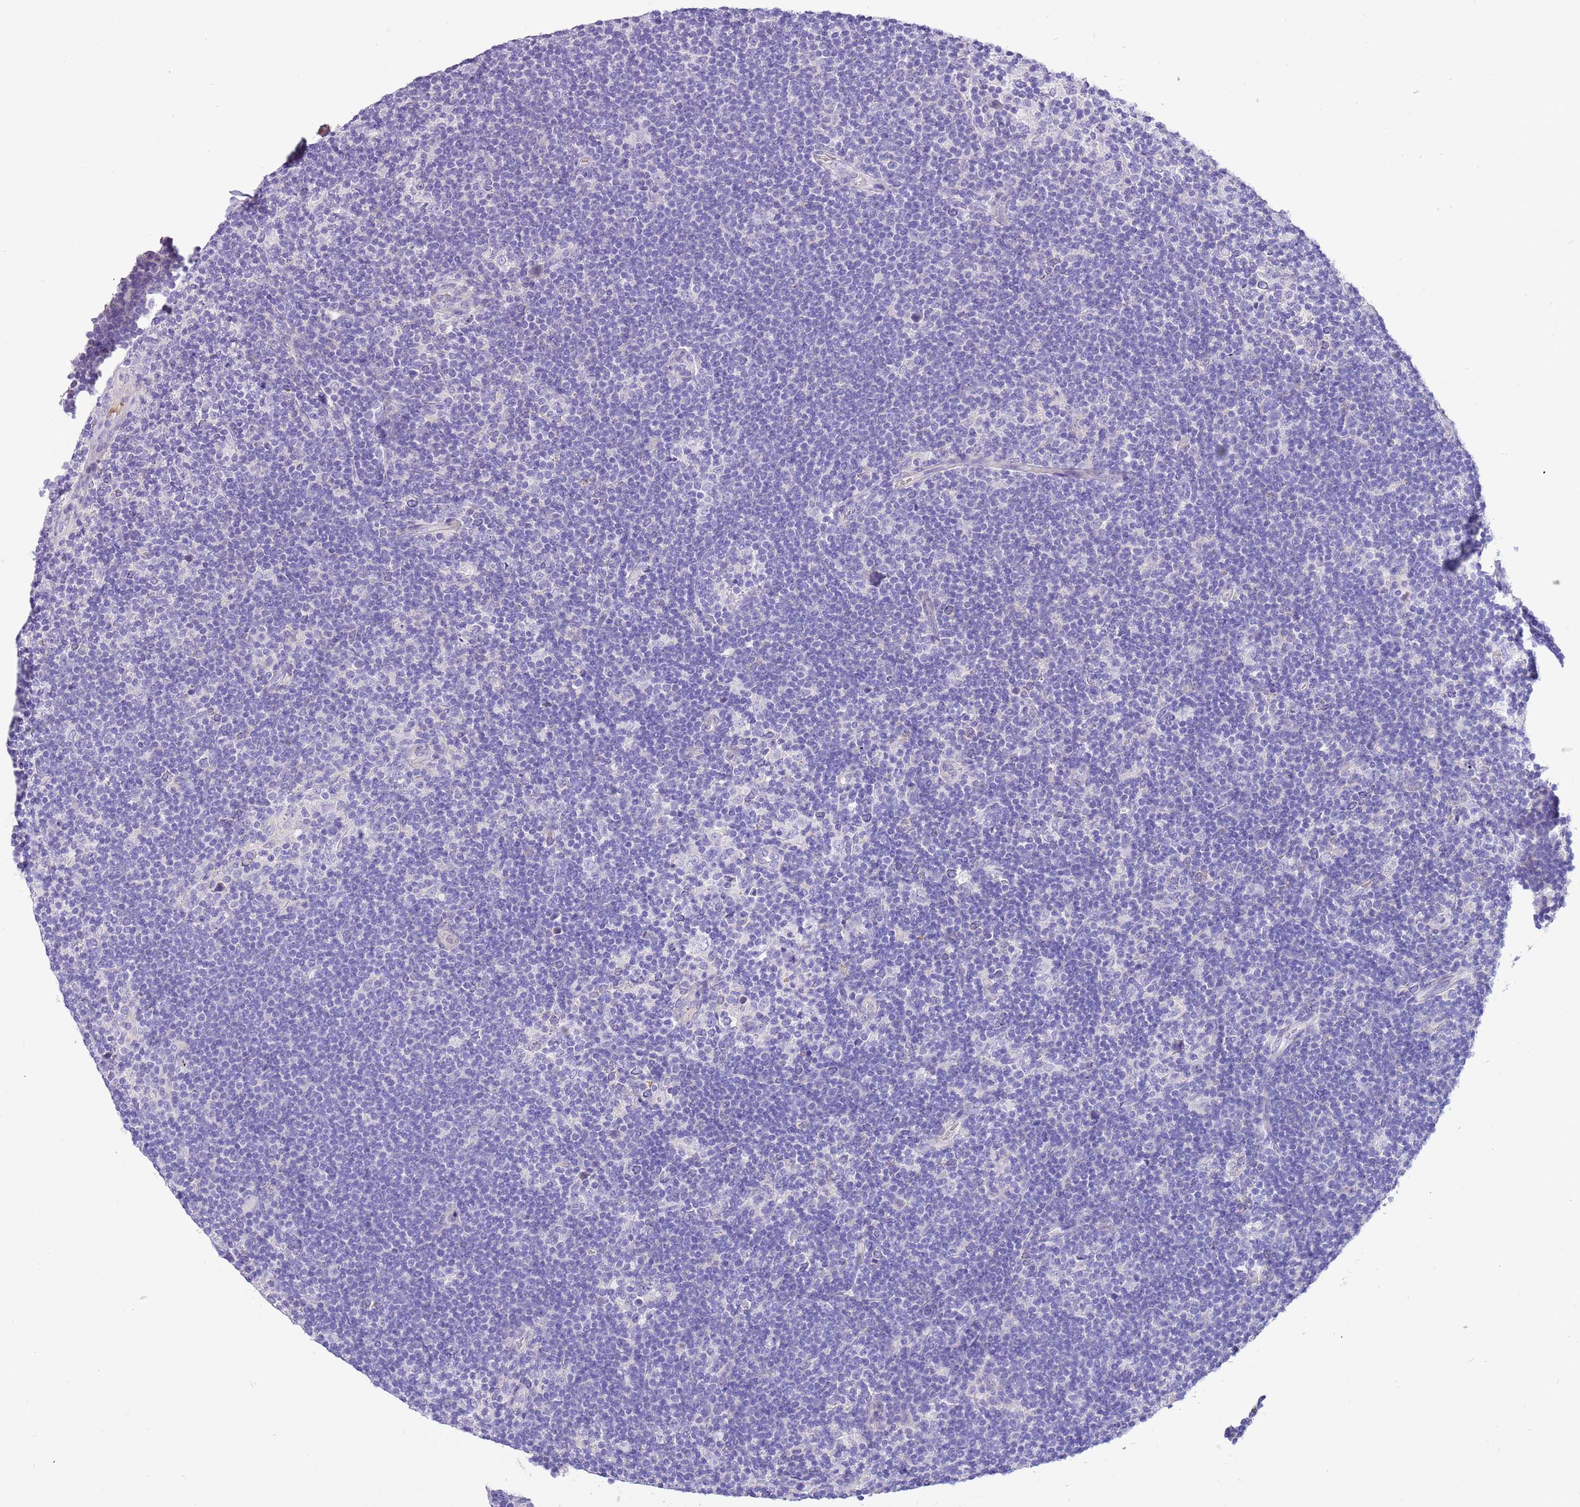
{"staining": {"intensity": "negative", "quantity": "none", "location": "none"}, "tissue": "lymphoma", "cell_type": "Tumor cells", "image_type": "cancer", "snomed": [{"axis": "morphology", "description": "Hodgkin's disease, NOS"}, {"axis": "topography", "description": "Lymph node"}], "caption": "High magnification brightfield microscopy of lymphoma stained with DAB (3,3'-diaminobenzidine) (brown) and counterstained with hematoxylin (blue): tumor cells show no significant expression.", "gene": "KBTBD3", "patient": {"sex": "female", "age": 57}}